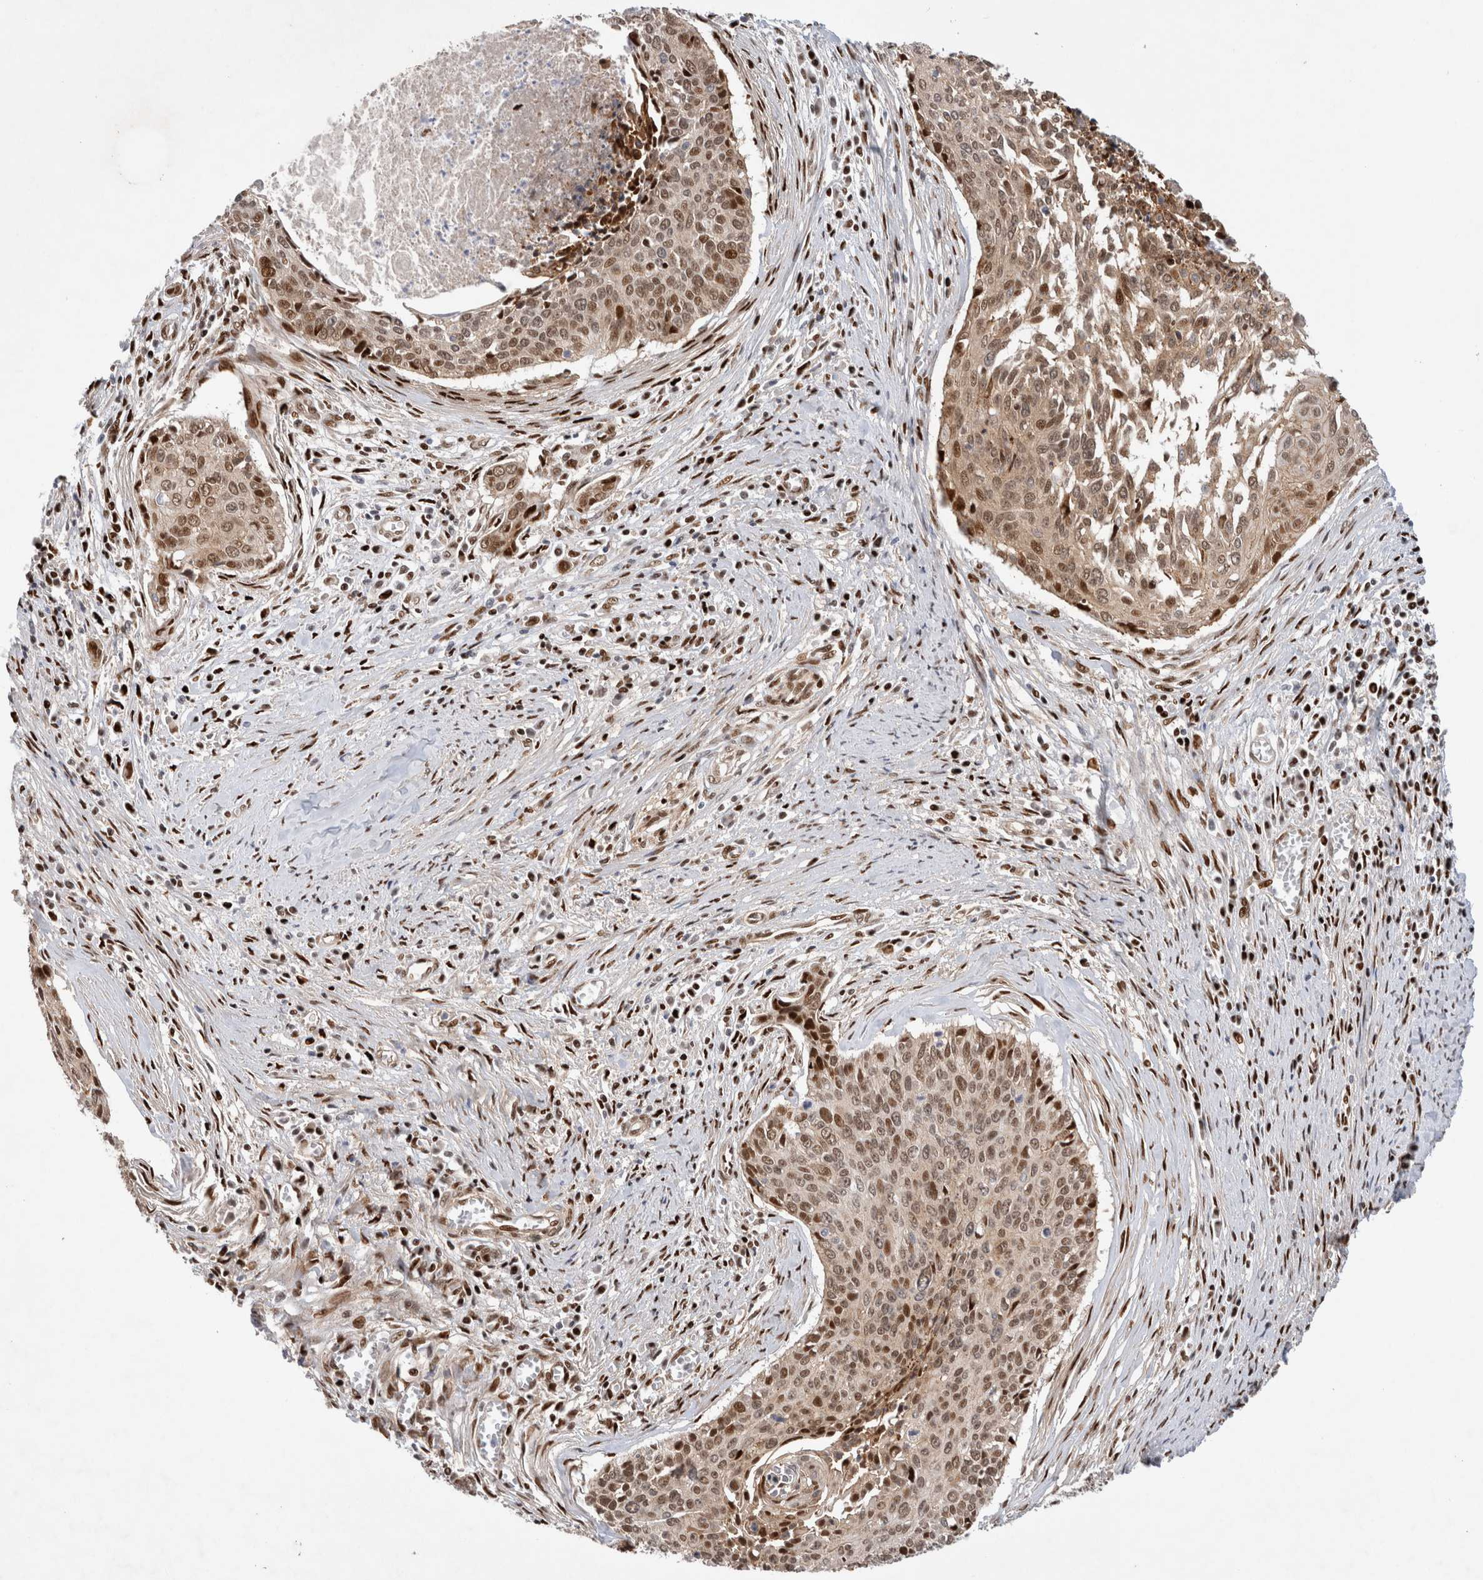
{"staining": {"intensity": "moderate", "quantity": ">75%", "location": "nuclear"}, "tissue": "cervical cancer", "cell_type": "Tumor cells", "image_type": "cancer", "snomed": [{"axis": "morphology", "description": "Squamous cell carcinoma, NOS"}, {"axis": "topography", "description": "Cervix"}], "caption": "There is medium levels of moderate nuclear positivity in tumor cells of squamous cell carcinoma (cervical), as demonstrated by immunohistochemical staining (brown color).", "gene": "TCF4", "patient": {"sex": "female", "age": 55}}